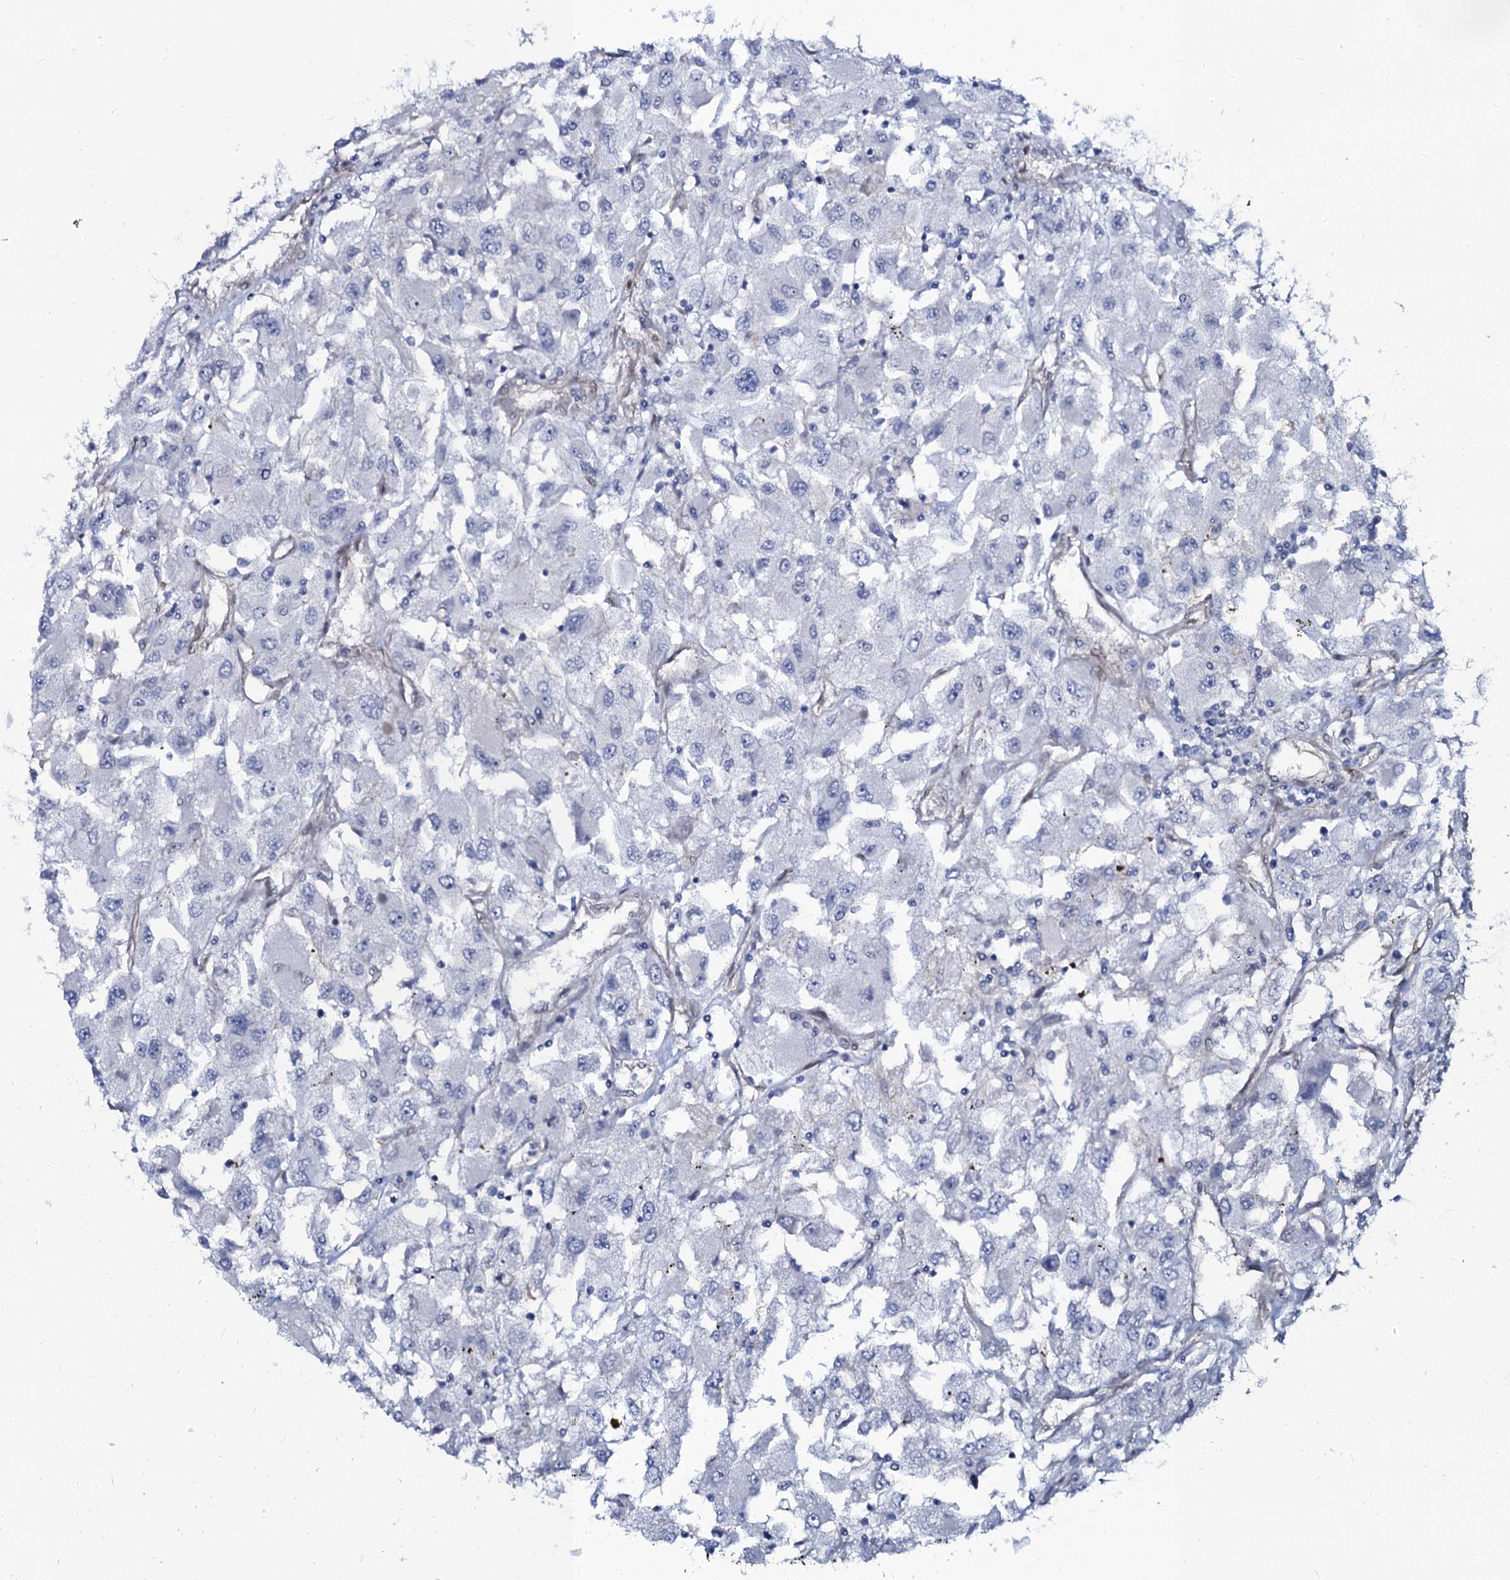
{"staining": {"intensity": "negative", "quantity": "none", "location": "none"}, "tissue": "renal cancer", "cell_type": "Tumor cells", "image_type": "cancer", "snomed": [{"axis": "morphology", "description": "Adenocarcinoma, NOS"}, {"axis": "topography", "description": "Kidney"}], "caption": "Immunohistochemistry of renal cancer displays no staining in tumor cells.", "gene": "C10orf88", "patient": {"sex": "female", "age": 52}}